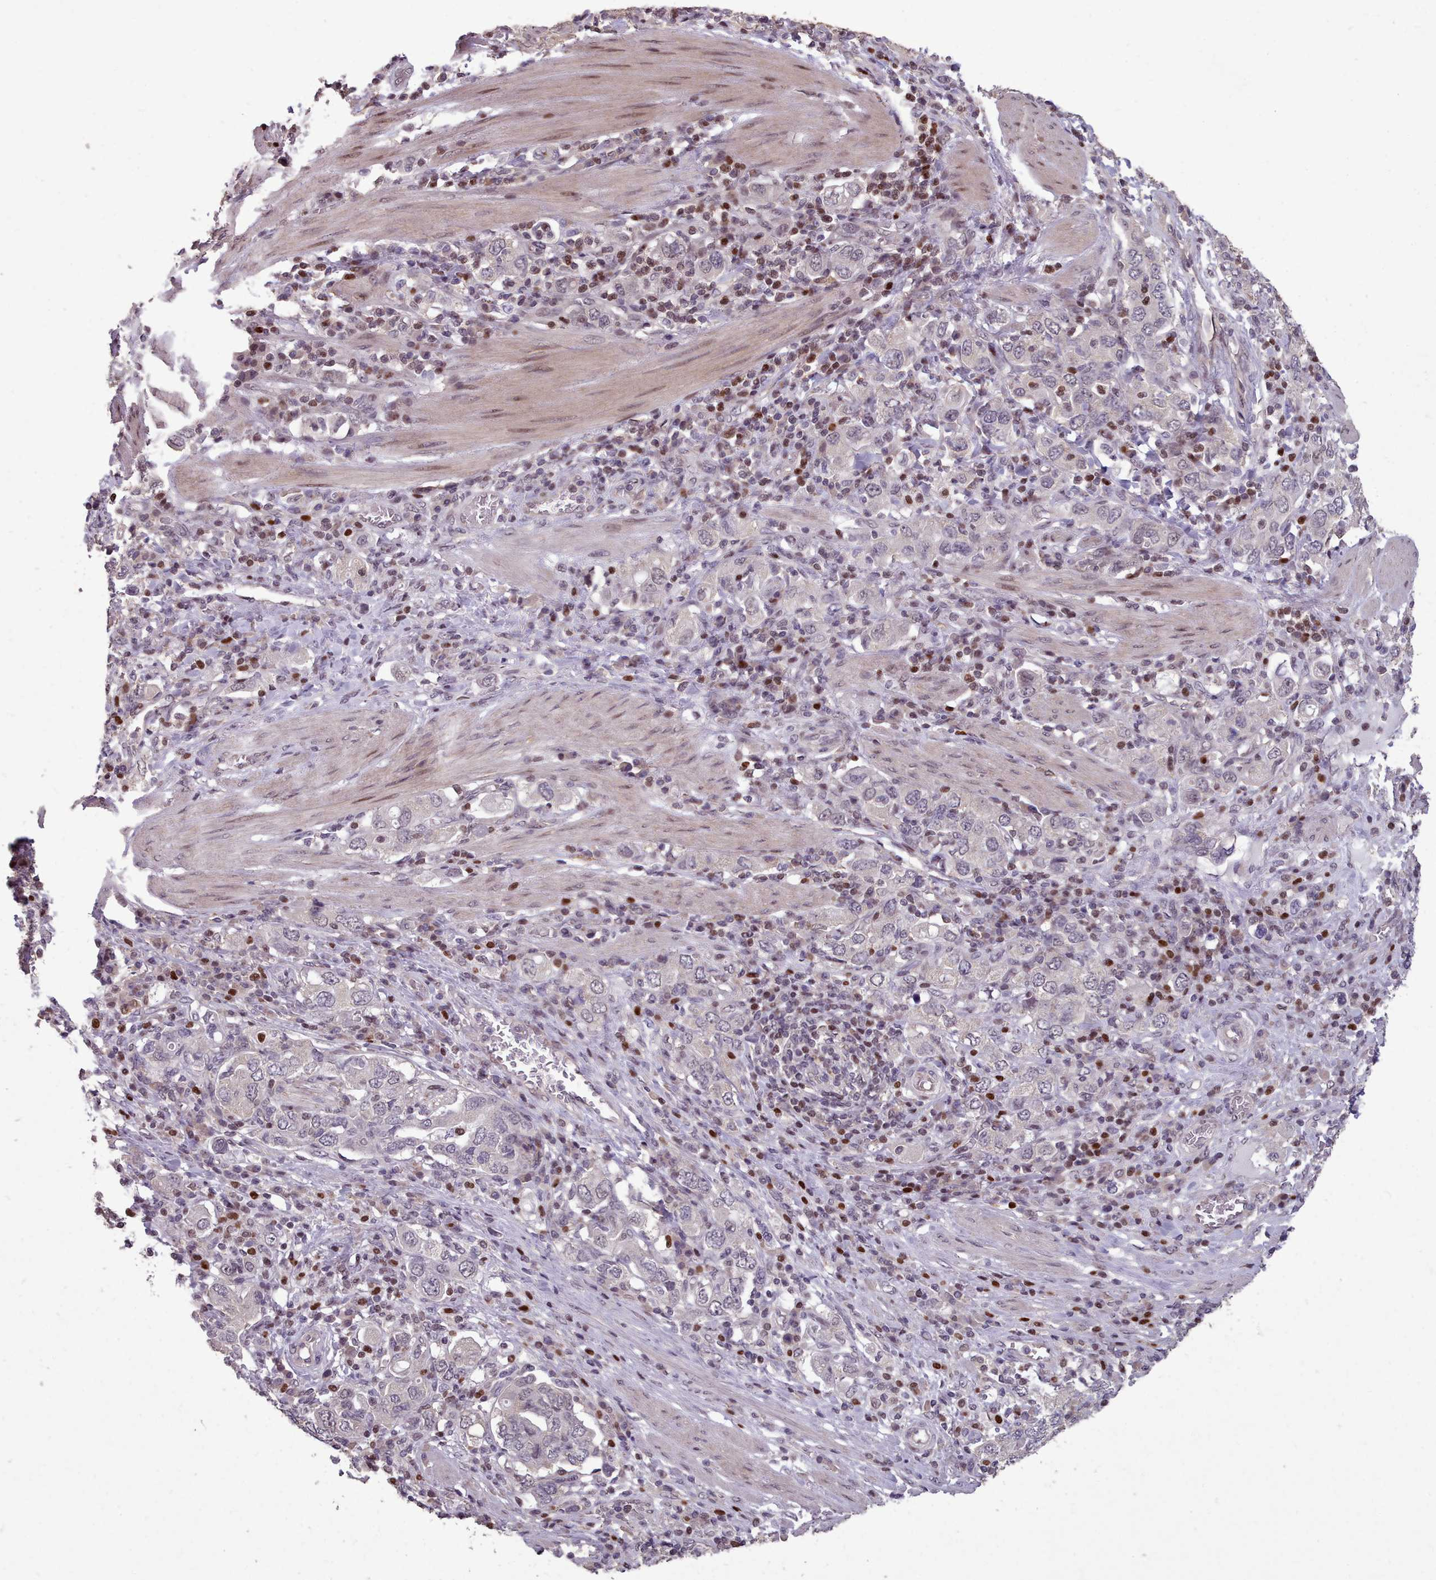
{"staining": {"intensity": "negative", "quantity": "none", "location": "none"}, "tissue": "stomach cancer", "cell_type": "Tumor cells", "image_type": "cancer", "snomed": [{"axis": "morphology", "description": "Adenocarcinoma, NOS"}, {"axis": "topography", "description": "Stomach, upper"}, {"axis": "topography", "description": "Stomach"}], "caption": "Immunohistochemical staining of stomach cancer (adenocarcinoma) displays no significant positivity in tumor cells.", "gene": "ENSA", "patient": {"sex": "male", "age": 62}}